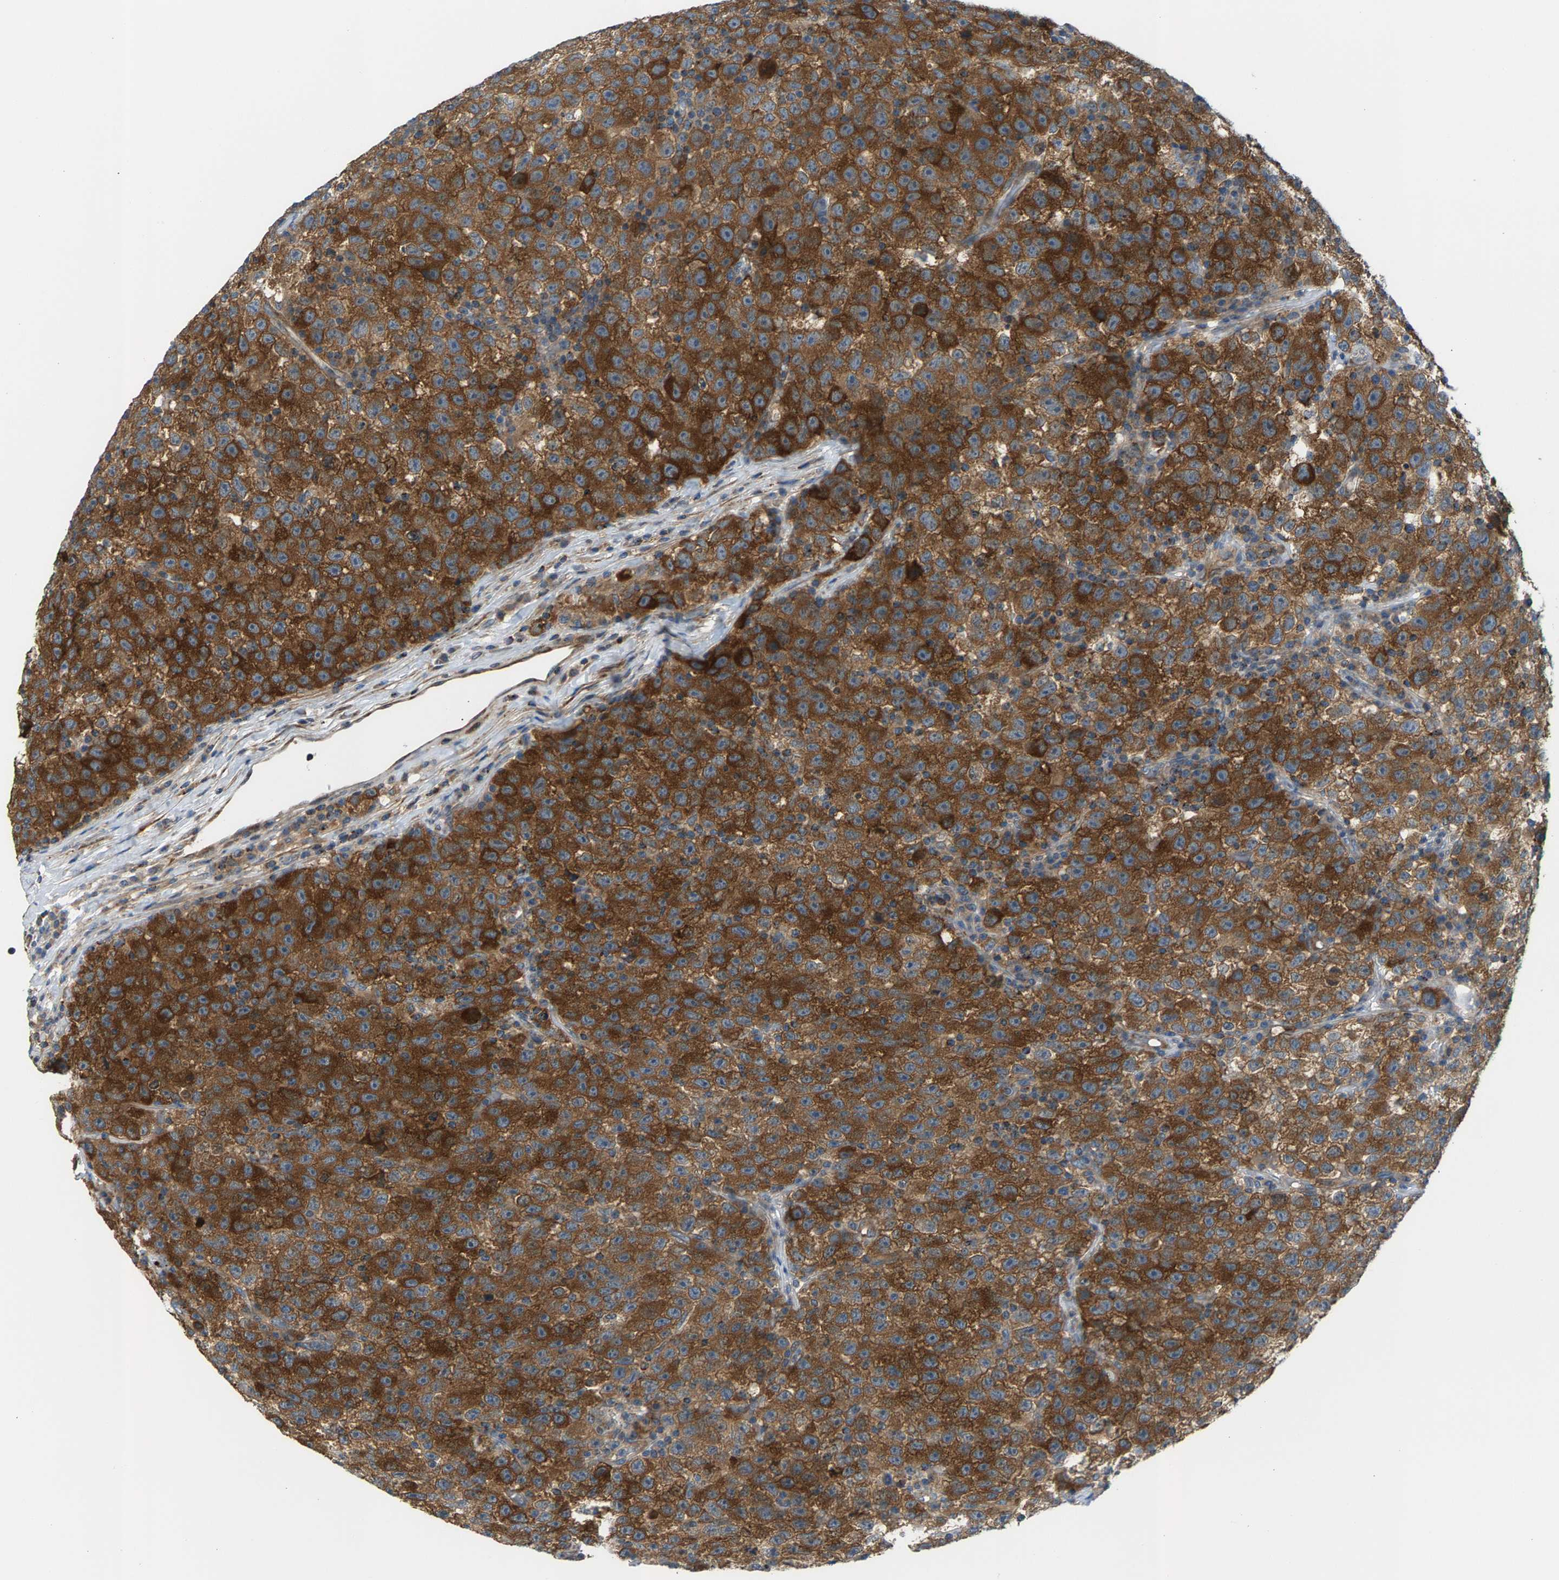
{"staining": {"intensity": "strong", "quantity": ">75%", "location": "cytoplasmic/membranous"}, "tissue": "testis cancer", "cell_type": "Tumor cells", "image_type": "cancer", "snomed": [{"axis": "morphology", "description": "Seminoma, NOS"}, {"axis": "topography", "description": "Testis"}], "caption": "An image of testis cancer (seminoma) stained for a protein reveals strong cytoplasmic/membranous brown staining in tumor cells.", "gene": "PDCL", "patient": {"sex": "male", "age": 22}}